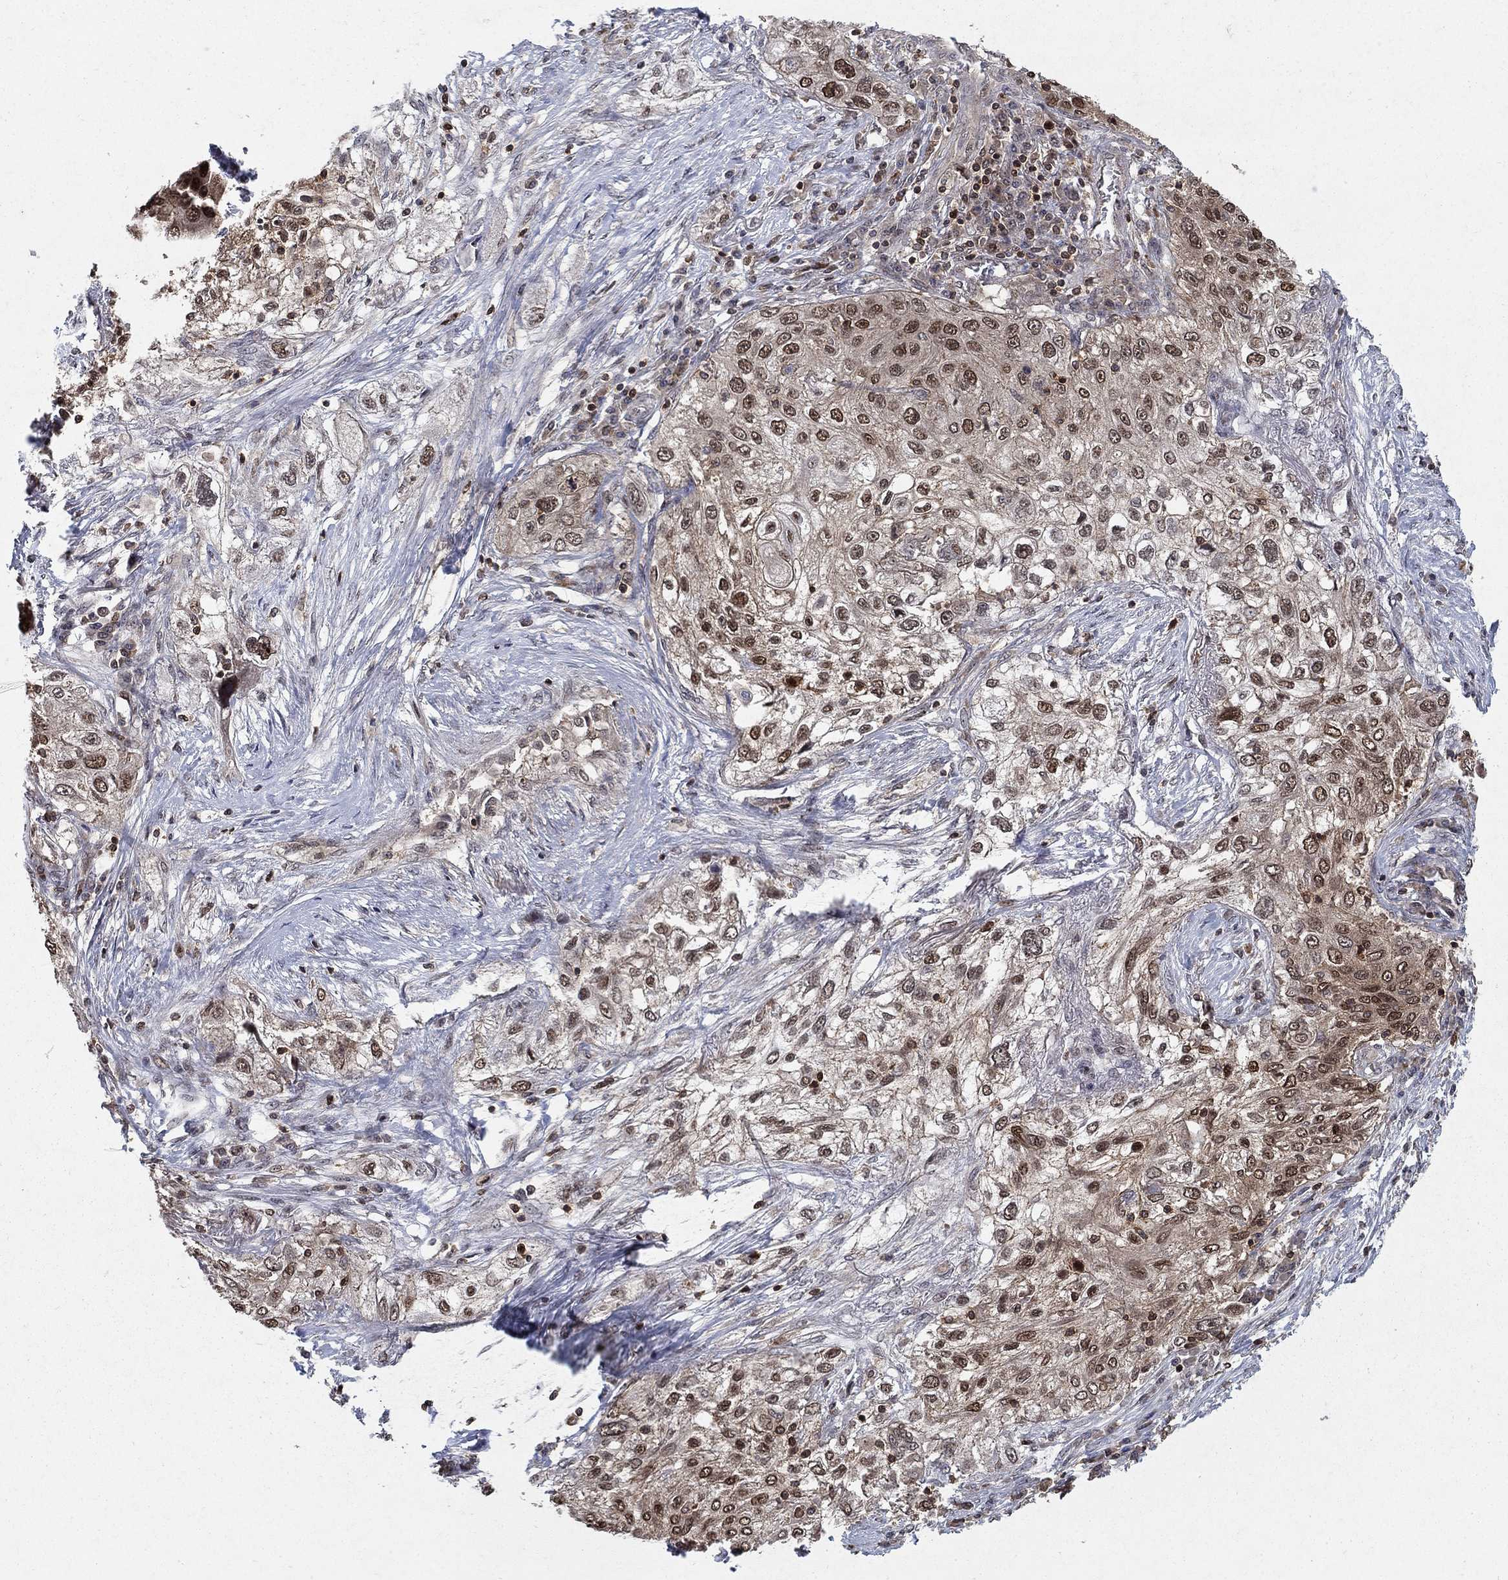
{"staining": {"intensity": "strong", "quantity": "25%-75%", "location": "cytoplasmic/membranous,nuclear"}, "tissue": "lung cancer", "cell_type": "Tumor cells", "image_type": "cancer", "snomed": [{"axis": "morphology", "description": "Squamous cell carcinoma, NOS"}, {"axis": "topography", "description": "Lung"}], "caption": "IHC staining of squamous cell carcinoma (lung), which exhibits high levels of strong cytoplasmic/membranous and nuclear expression in about 25%-75% of tumor cells indicating strong cytoplasmic/membranous and nuclear protein positivity. The staining was performed using DAB (brown) for protein detection and nuclei were counterstained in hematoxylin (blue).", "gene": "CCDC66", "patient": {"sex": "female", "age": 69}}